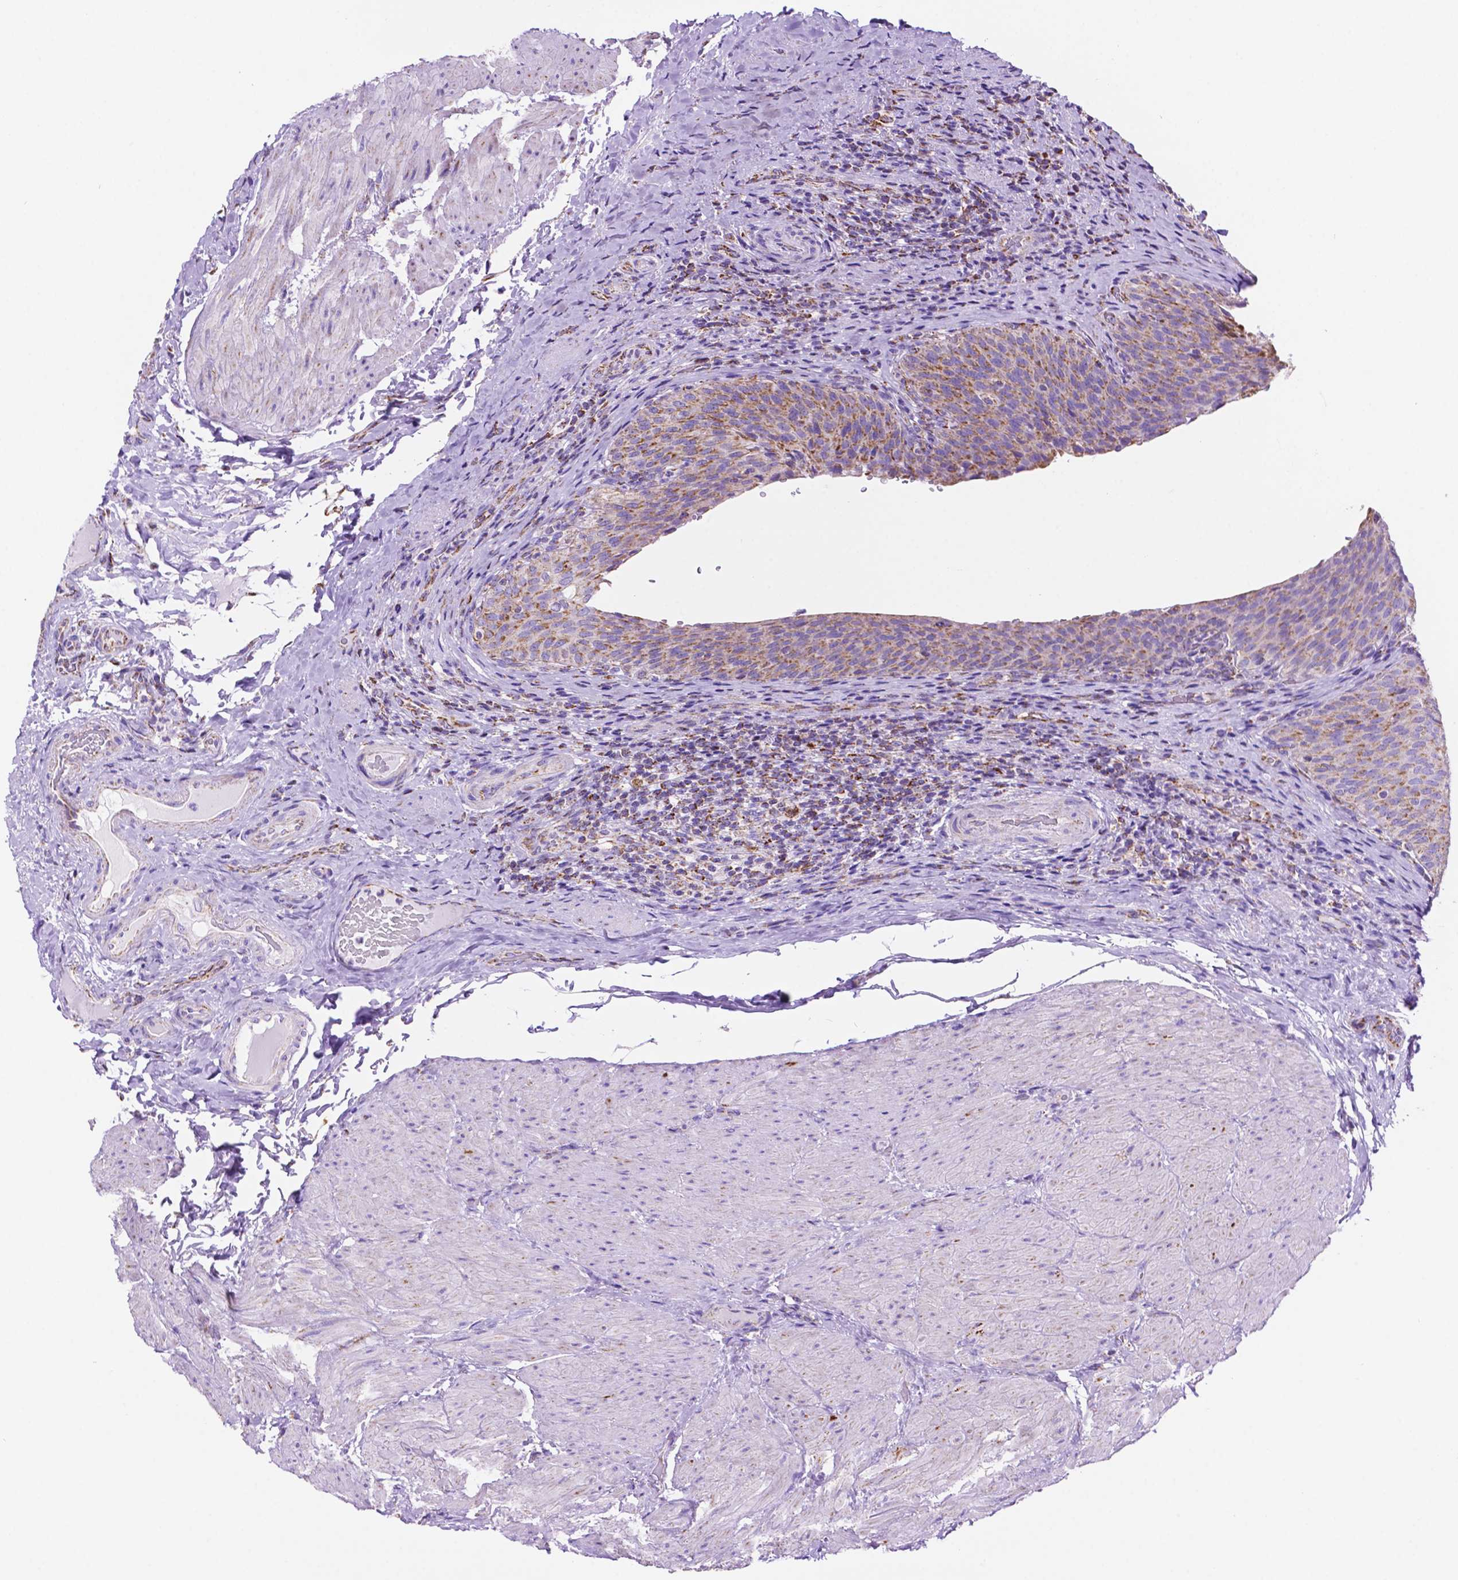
{"staining": {"intensity": "moderate", "quantity": ">75%", "location": "cytoplasmic/membranous"}, "tissue": "urinary bladder", "cell_type": "Urothelial cells", "image_type": "normal", "snomed": [{"axis": "morphology", "description": "Normal tissue, NOS"}, {"axis": "topography", "description": "Urinary bladder"}, {"axis": "topography", "description": "Peripheral nerve tissue"}], "caption": "Immunohistochemistry photomicrograph of benign urinary bladder stained for a protein (brown), which displays medium levels of moderate cytoplasmic/membranous expression in about >75% of urothelial cells.", "gene": "GDPD5", "patient": {"sex": "male", "age": 66}}